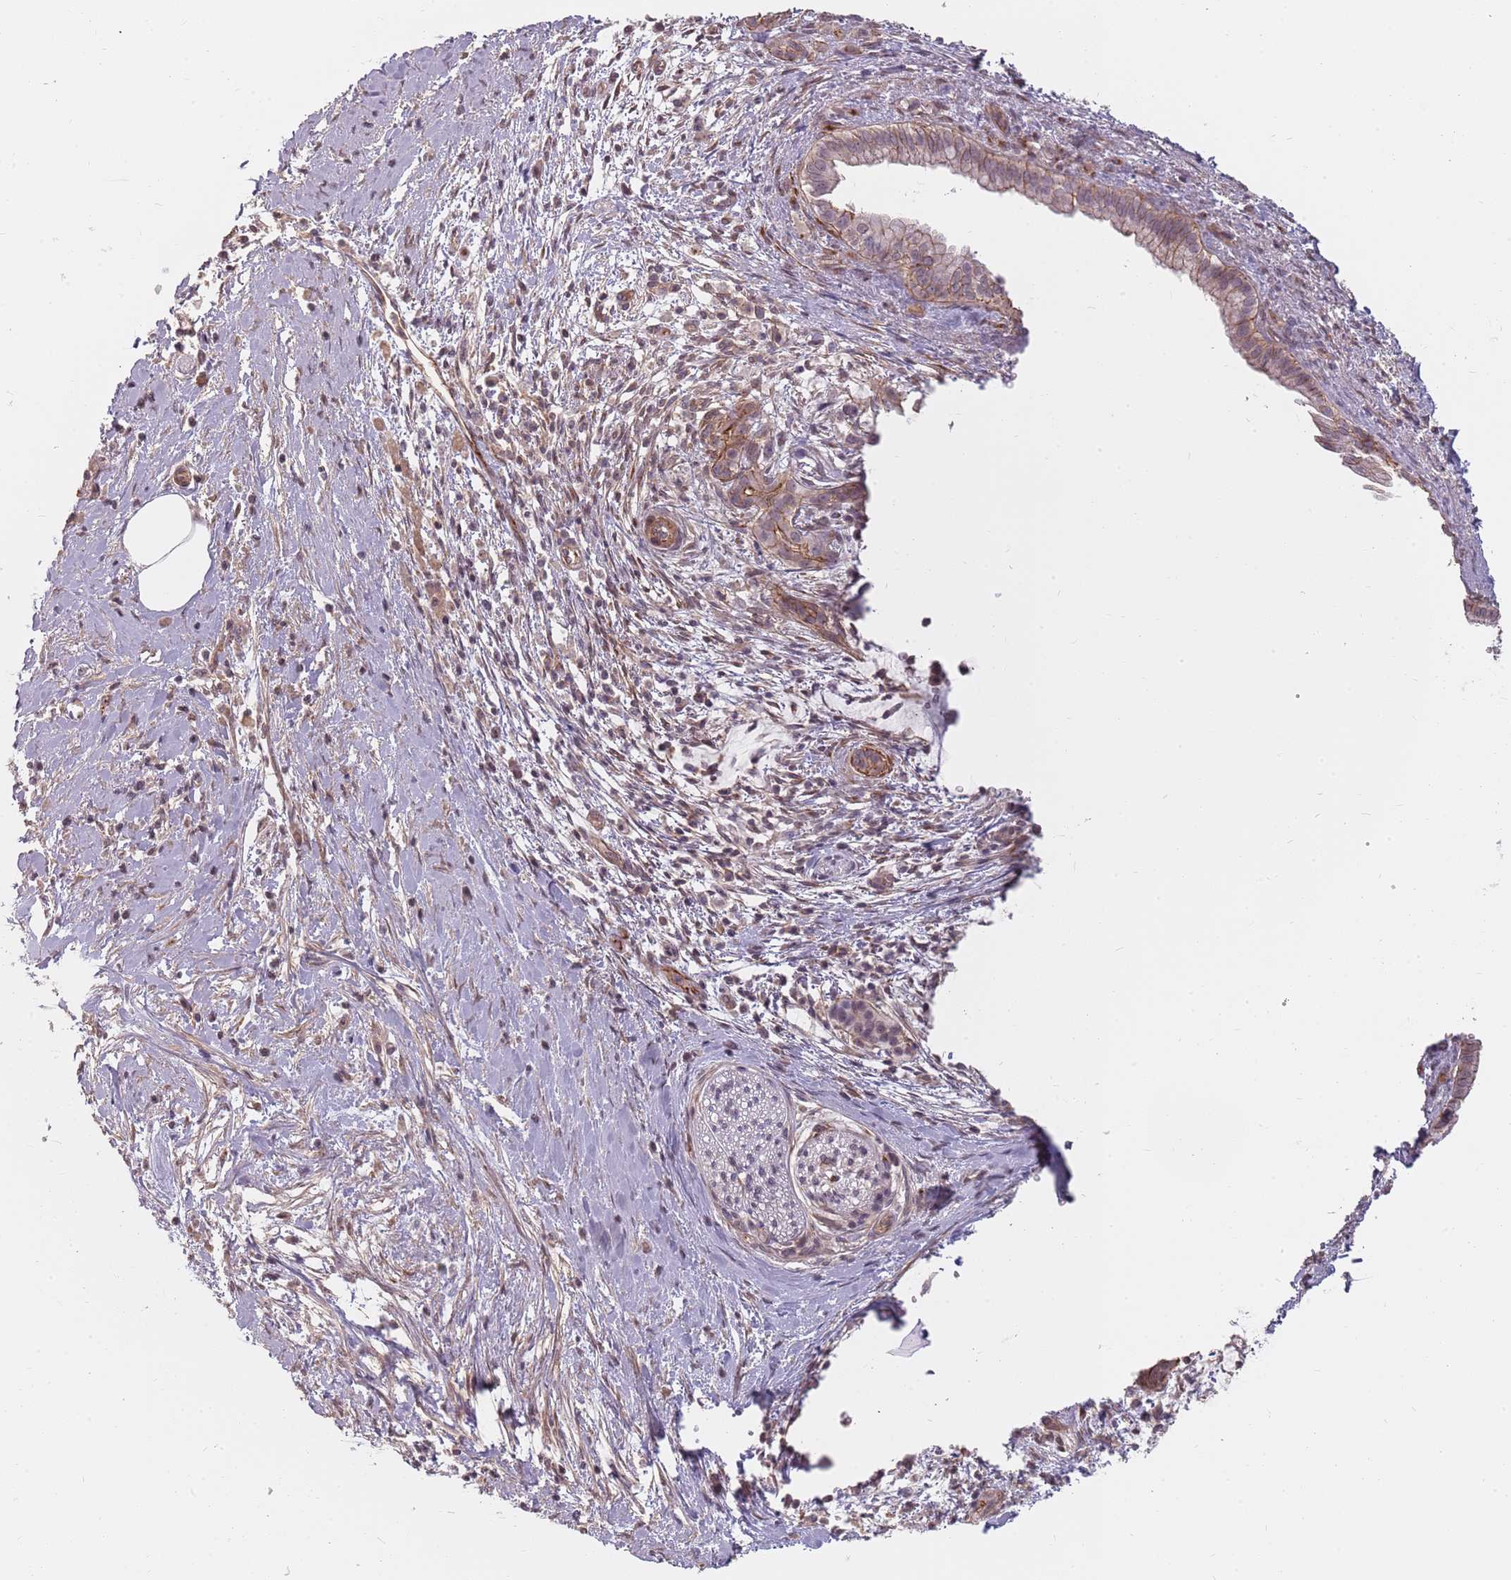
{"staining": {"intensity": "weak", "quantity": "25%-75%", "location": "cytoplasmic/membranous"}, "tissue": "pancreatic cancer", "cell_type": "Tumor cells", "image_type": "cancer", "snomed": [{"axis": "morphology", "description": "Adenocarcinoma, NOS"}, {"axis": "topography", "description": "Pancreas"}], "caption": "Pancreatic adenocarcinoma stained with a protein marker displays weak staining in tumor cells.", "gene": "PPP1R14C", "patient": {"sex": "male", "age": 58}}